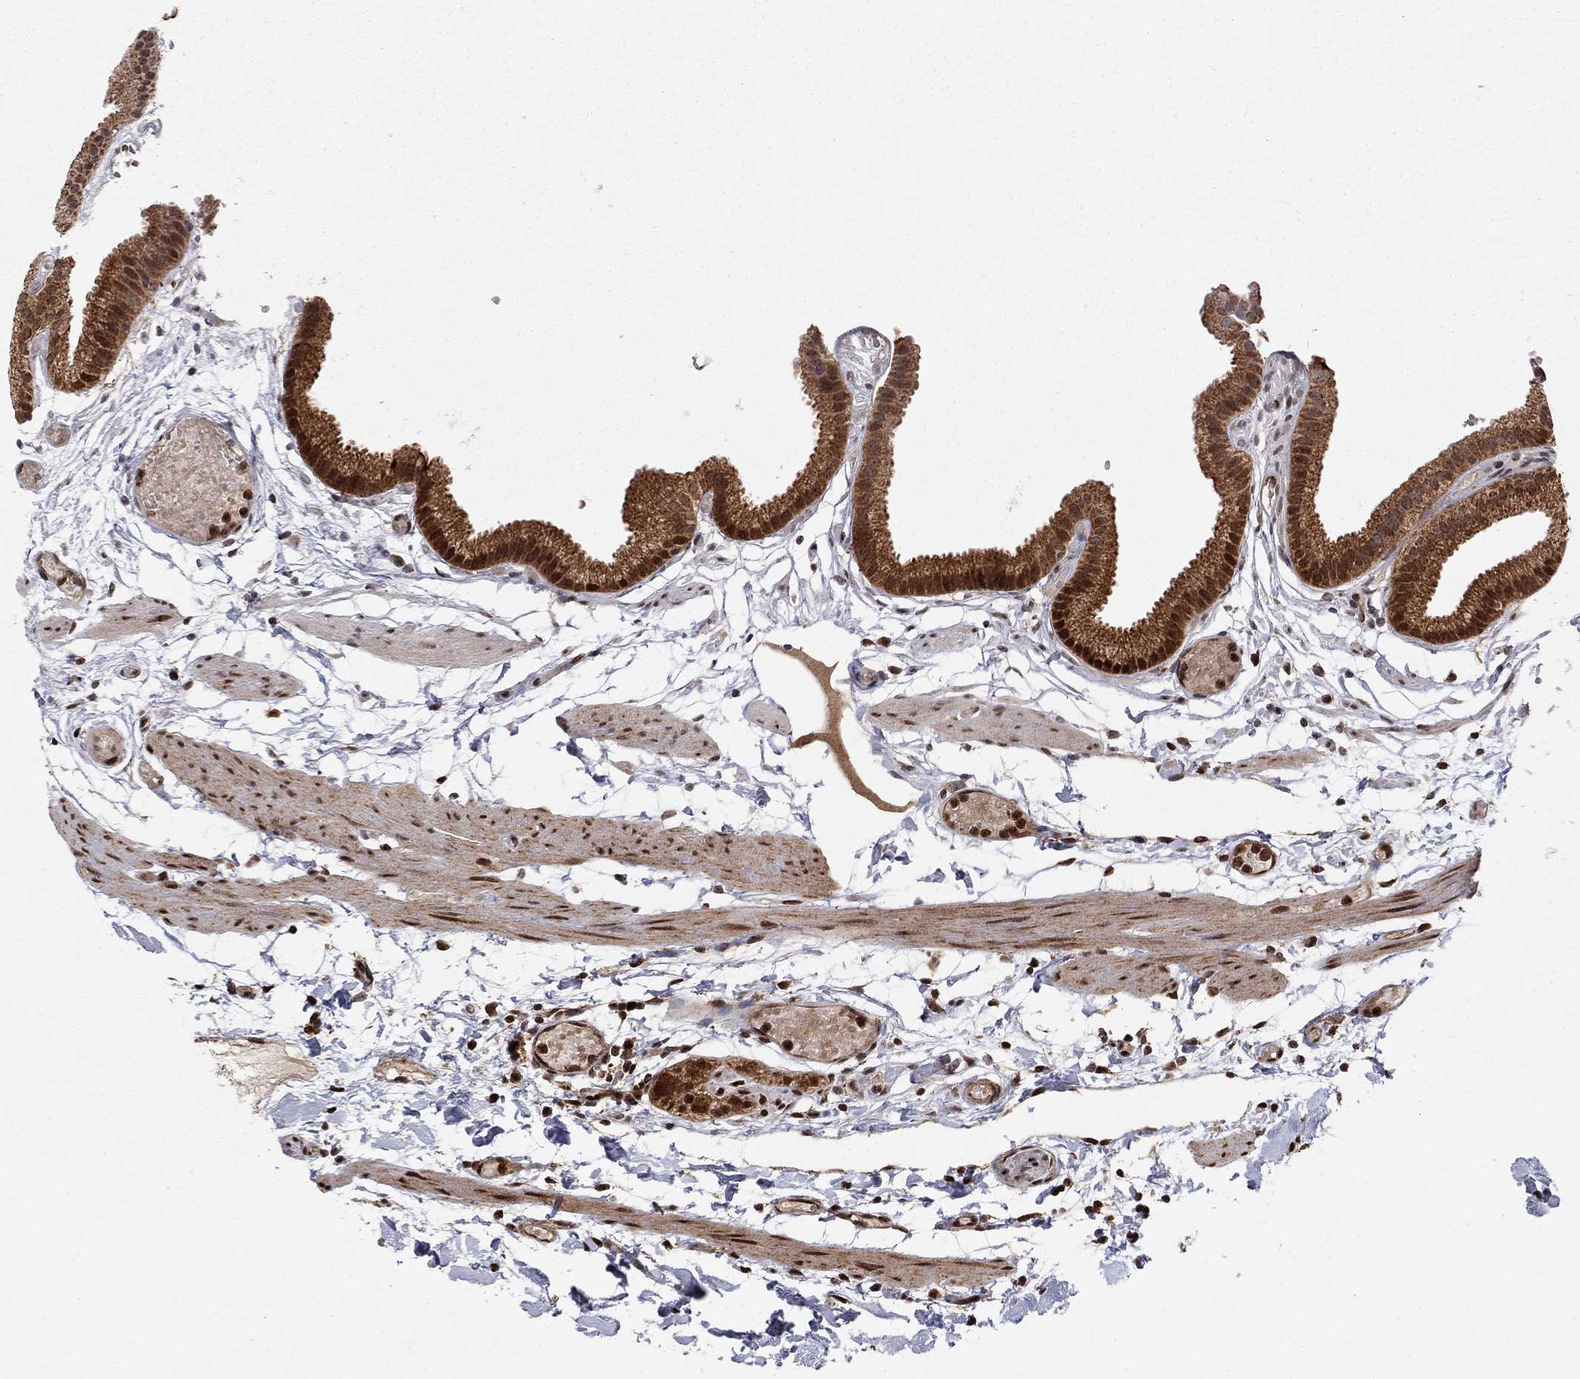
{"staining": {"intensity": "strong", "quantity": "25%-75%", "location": "cytoplasmic/membranous,nuclear"}, "tissue": "gallbladder", "cell_type": "Glandular cells", "image_type": "normal", "snomed": [{"axis": "morphology", "description": "Normal tissue, NOS"}, {"axis": "topography", "description": "Gallbladder"}], "caption": "An image of human gallbladder stained for a protein demonstrates strong cytoplasmic/membranous,nuclear brown staining in glandular cells. The staining is performed using DAB (3,3'-diaminobenzidine) brown chromogen to label protein expression. The nuclei are counter-stained blue using hematoxylin.", "gene": "ELOB", "patient": {"sex": "female", "age": 45}}